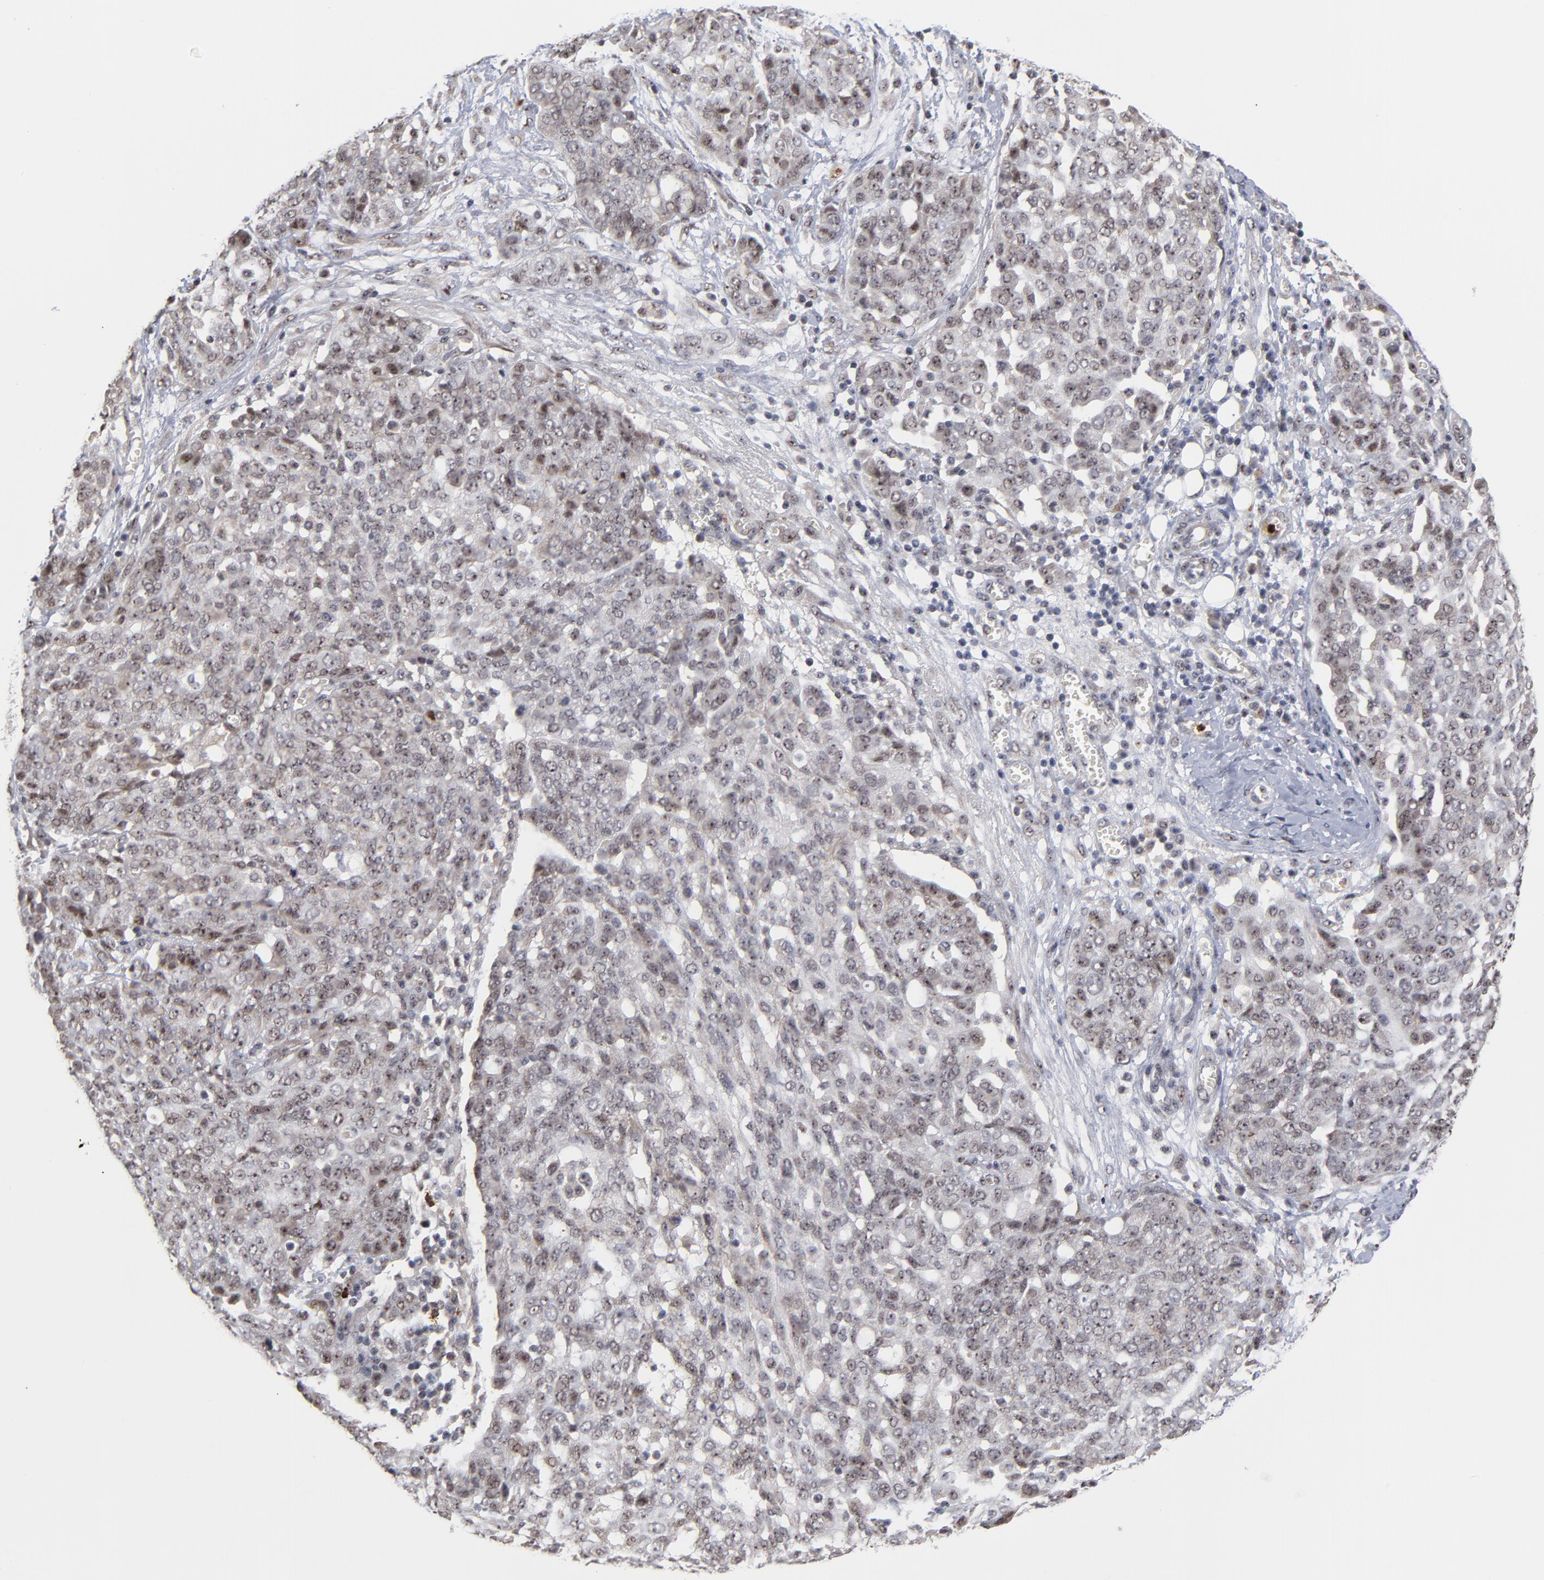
{"staining": {"intensity": "weak", "quantity": "25%-75%", "location": "nuclear"}, "tissue": "ovarian cancer", "cell_type": "Tumor cells", "image_type": "cancer", "snomed": [{"axis": "morphology", "description": "Cystadenocarcinoma, serous, NOS"}, {"axis": "topography", "description": "Soft tissue"}, {"axis": "topography", "description": "Ovary"}], "caption": "Weak nuclear expression for a protein is present in approximately 25%-75% of tumor cells of ovarian cancer (serous cystadenocarcinoma) using IHC.", "gene": "ZNF419", "patient": {"sex": "female", "age": 57}}